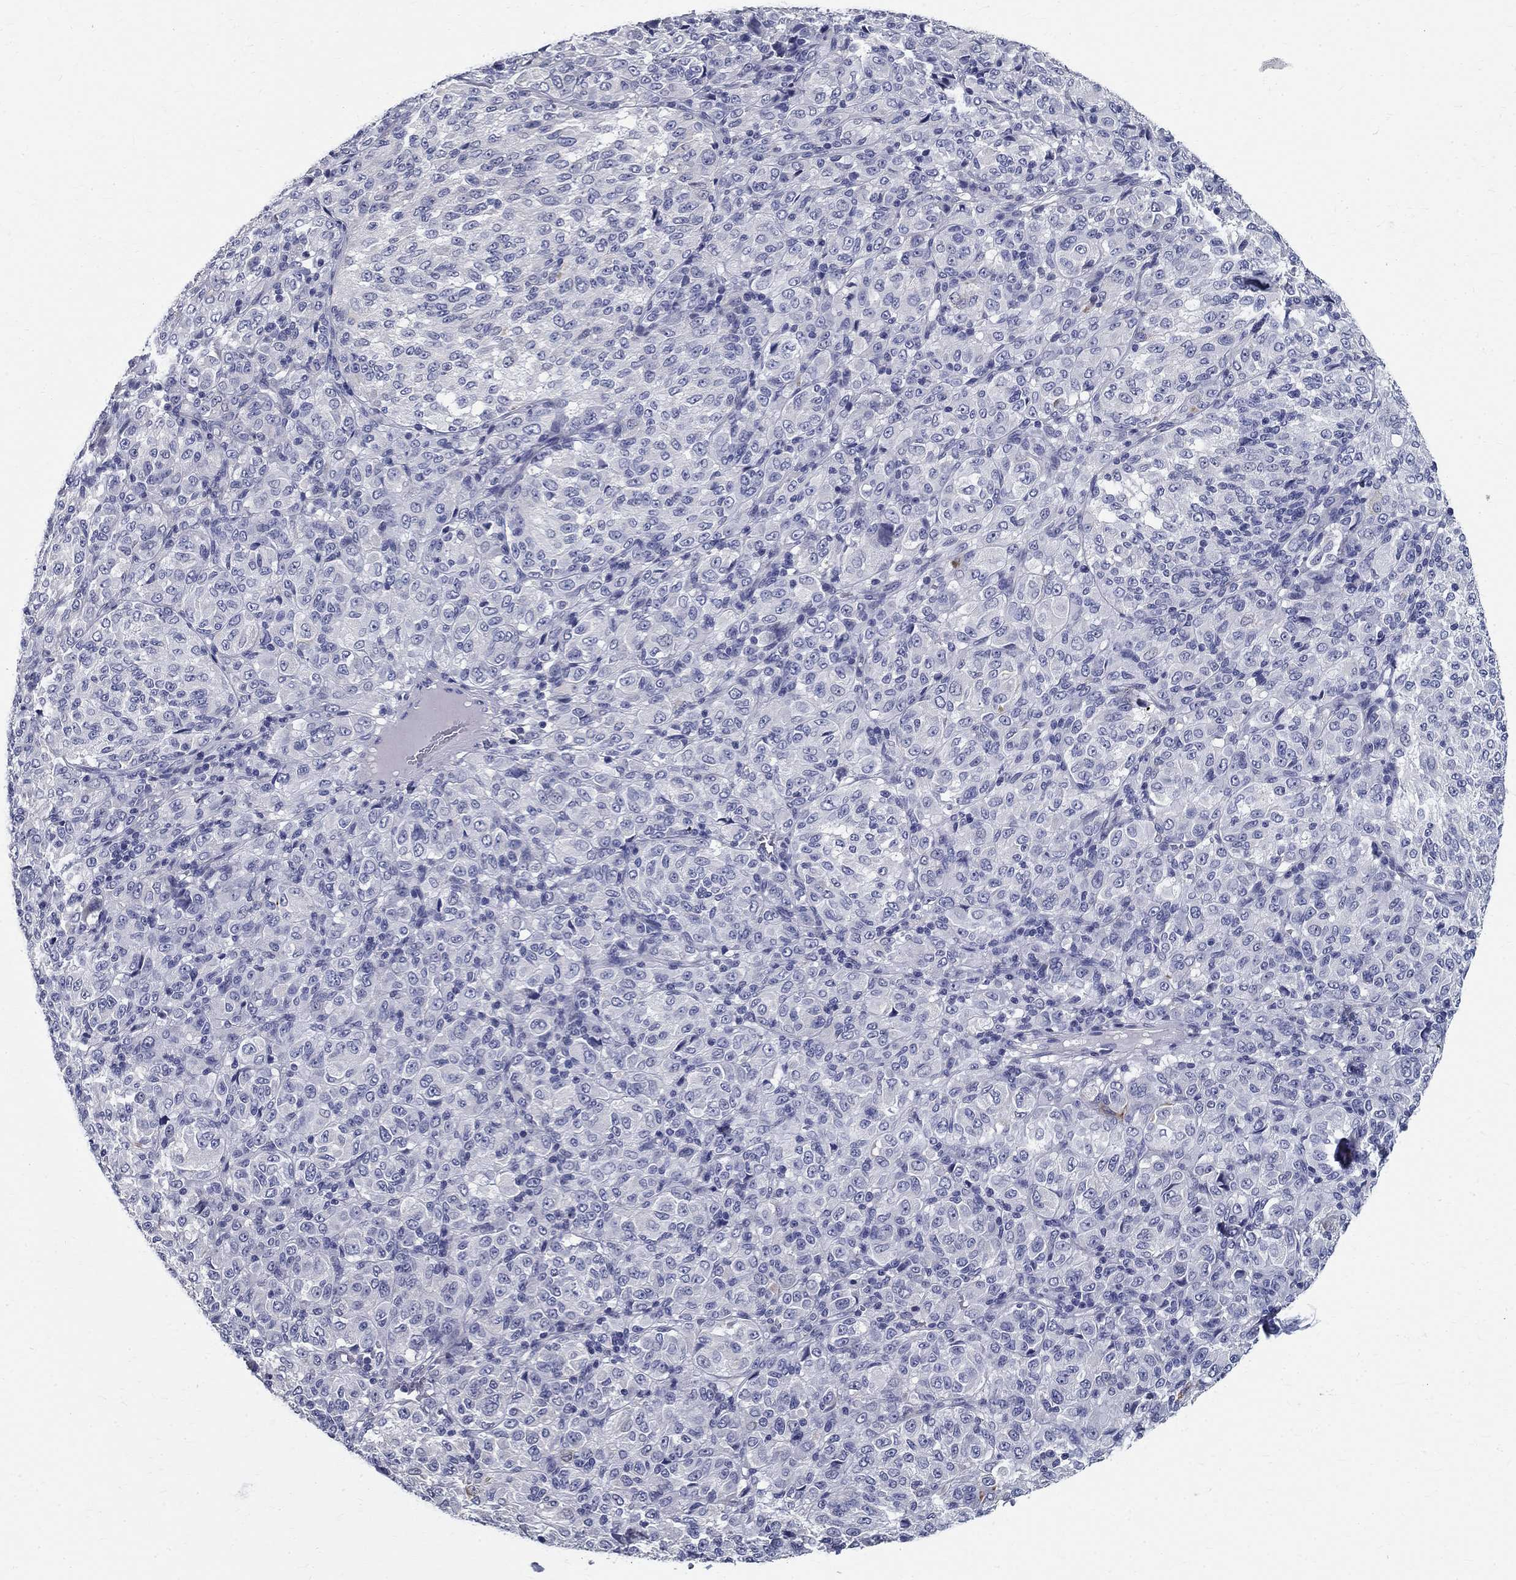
{"staining": {"intensity": "negative", "quantity": "none", "location": "none"}, "tissue": "melanoma", "cell_type": "Tumor cells", "image_type": "cancer", "snomed": [{"axis": "morphology", "description": "Malignant melanoma, Metastatic site"}, {"axis": "topography", "description": "Brain"}], "caption": "Human melanoma stained for a protein using immunohistochemistry (IHC) reveals no expression in tumor cells.", "gene": "TGM4", "patient": {"sex": "female", "age": 56}}